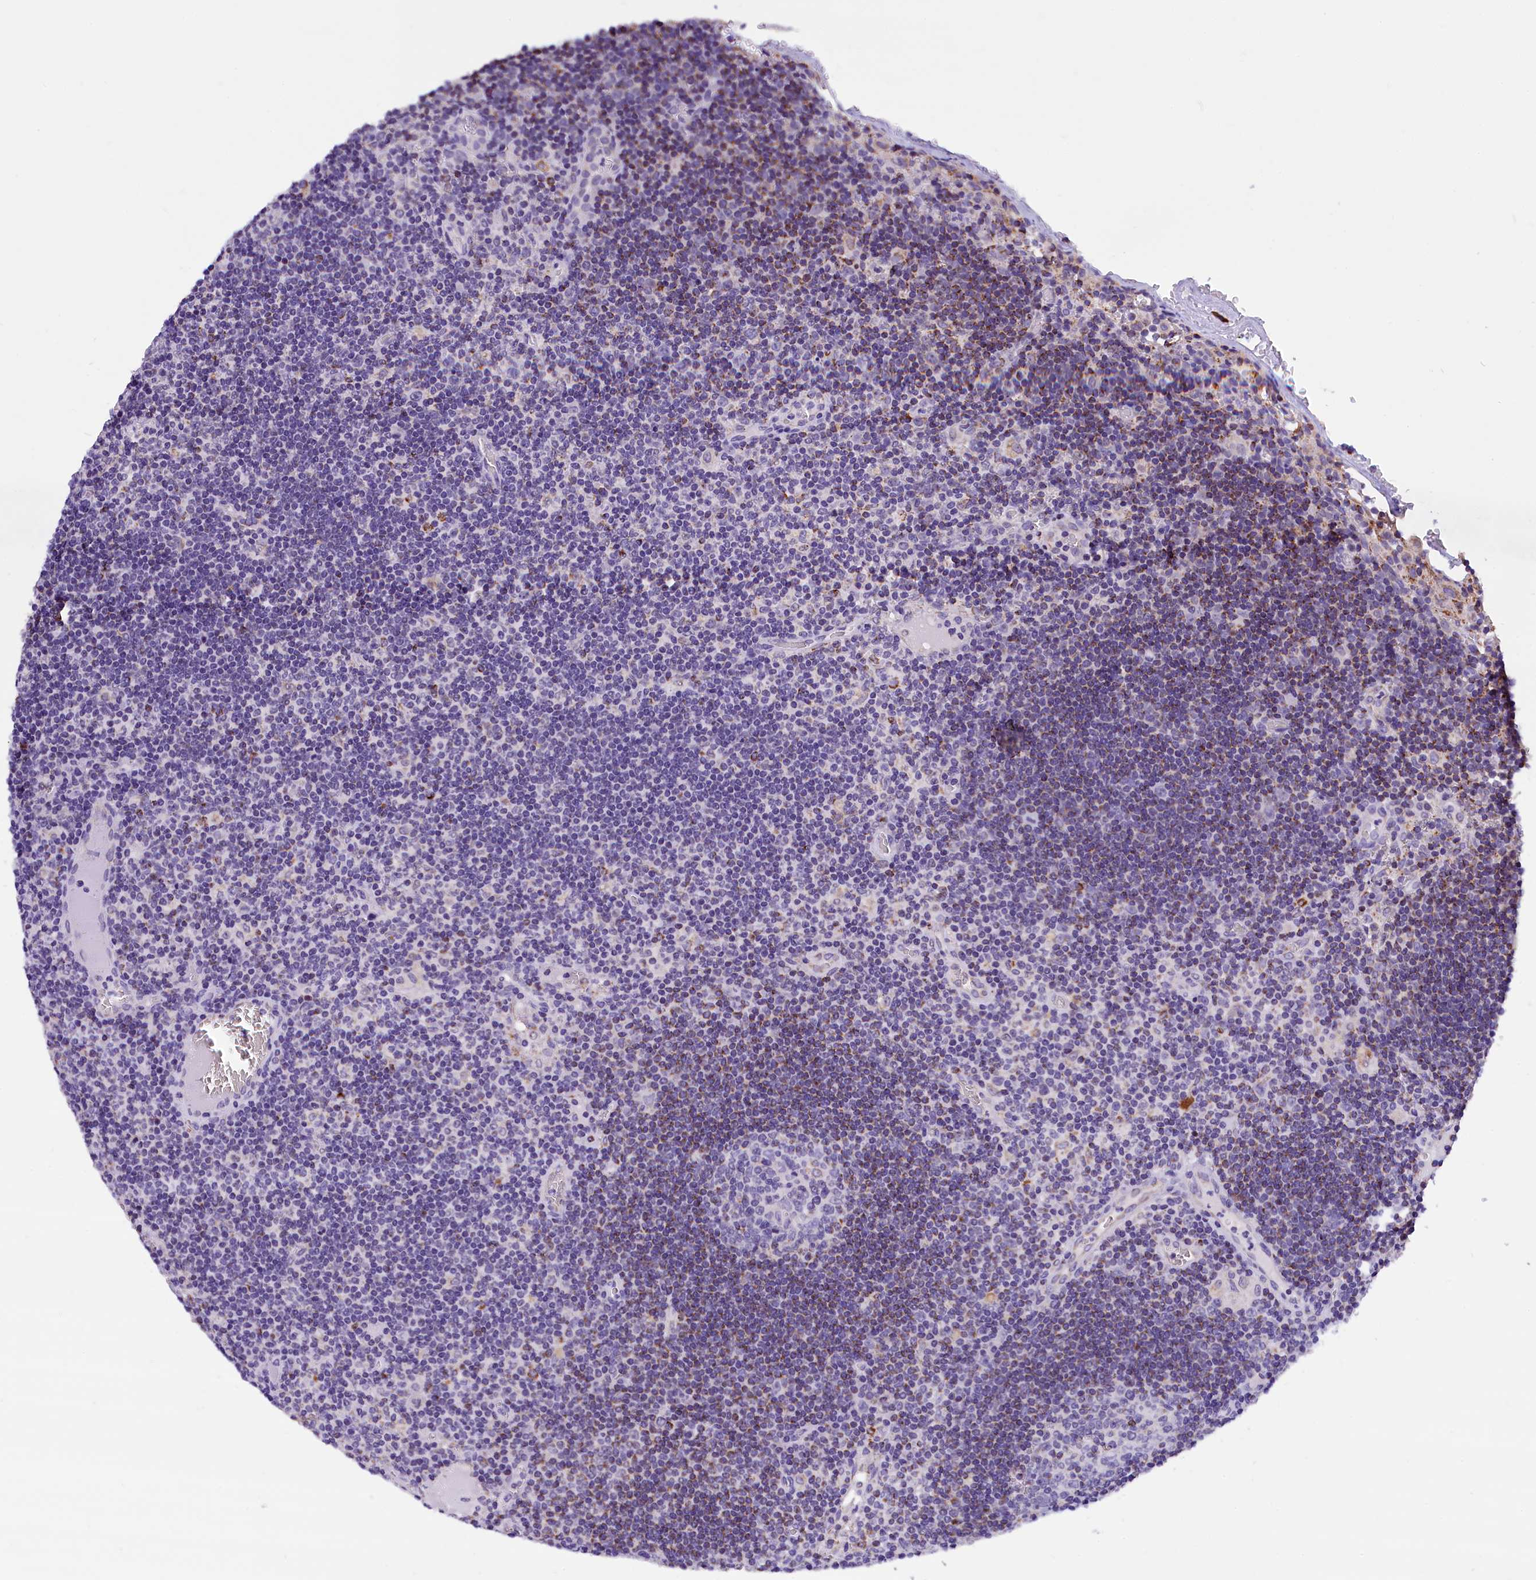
{"staining": {"intensity": "moderate", "quantity": "<25%", "location": "cytoplasmic/membranous"}, "tissue": "lymph node", "cell_type": "Germinal center cells", "image_type": "normal", "snomed": [{"axis": "morphology", "description": "Normal tissue, NOS"}, {"axis": "topography", "description": "Lymph node"}], "caption": "Protein expression by immunohistochemistry shows moderate cytoplasmic/membranous staining in about <25% of germinal center cells in benign lymph node. Using DAB (brown) and hematoxylin (blue) stains, captured at high magnification using brightfield microscopy.", "gene": "ABAT", "patient": {"sex": "female", "age": 73}}